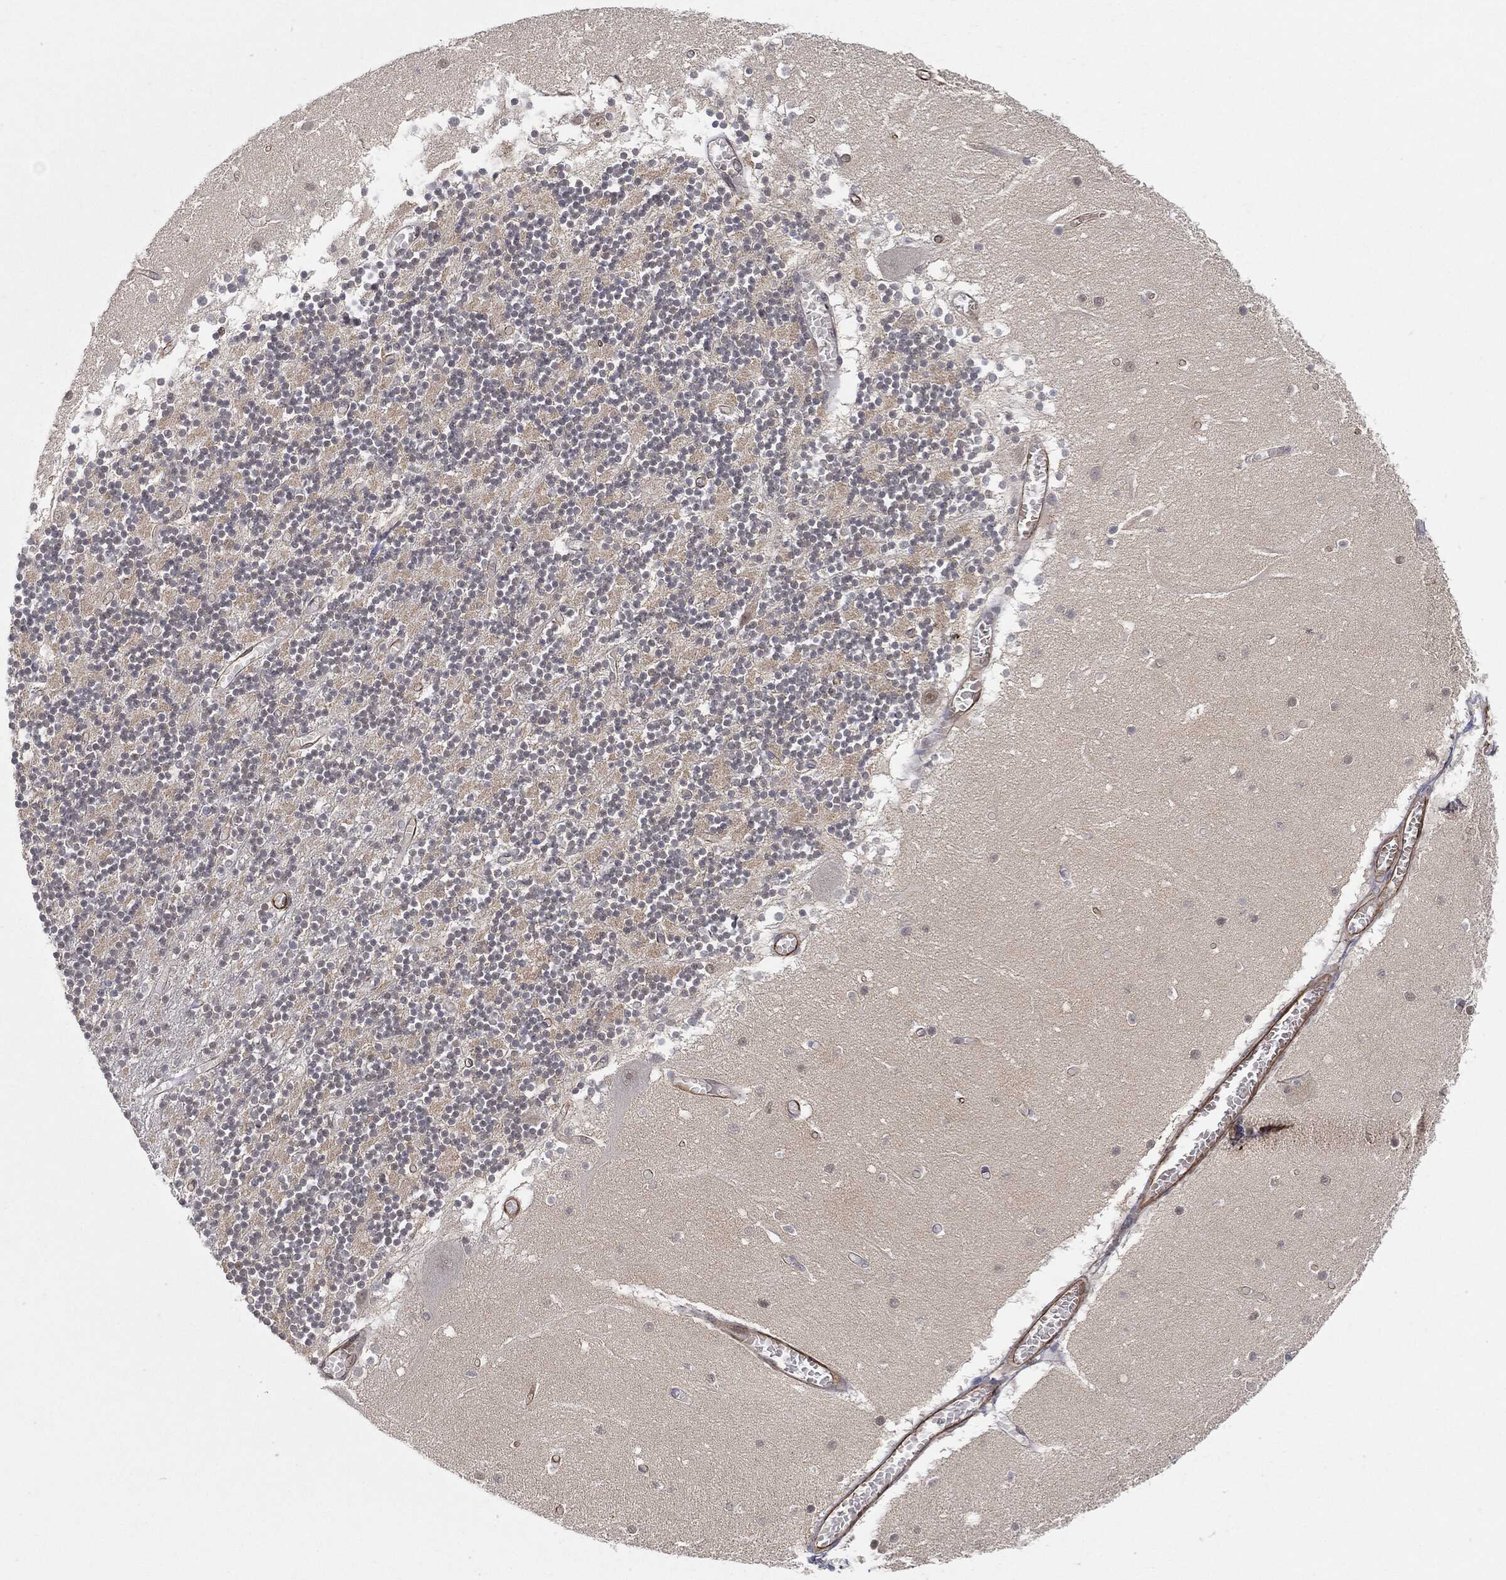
{"staining": {"intensity": "negative", "quantity": "none", "location": "none"}, "tissue": "cerebellum", "cell_type": "Cells in granular layer", "image_type": "normal", "snomed": [{"axis": "morphology", "description": "Normal tissue, NOS"}, {"axis": "topography", "description": "Cerebellum"}], "caption": "The IHC photomicrograph has no significant positivity in cells in granular layer of cerebellum.", "gene": "TP53RK", "patient": {"sex": "female", "age": 28}}